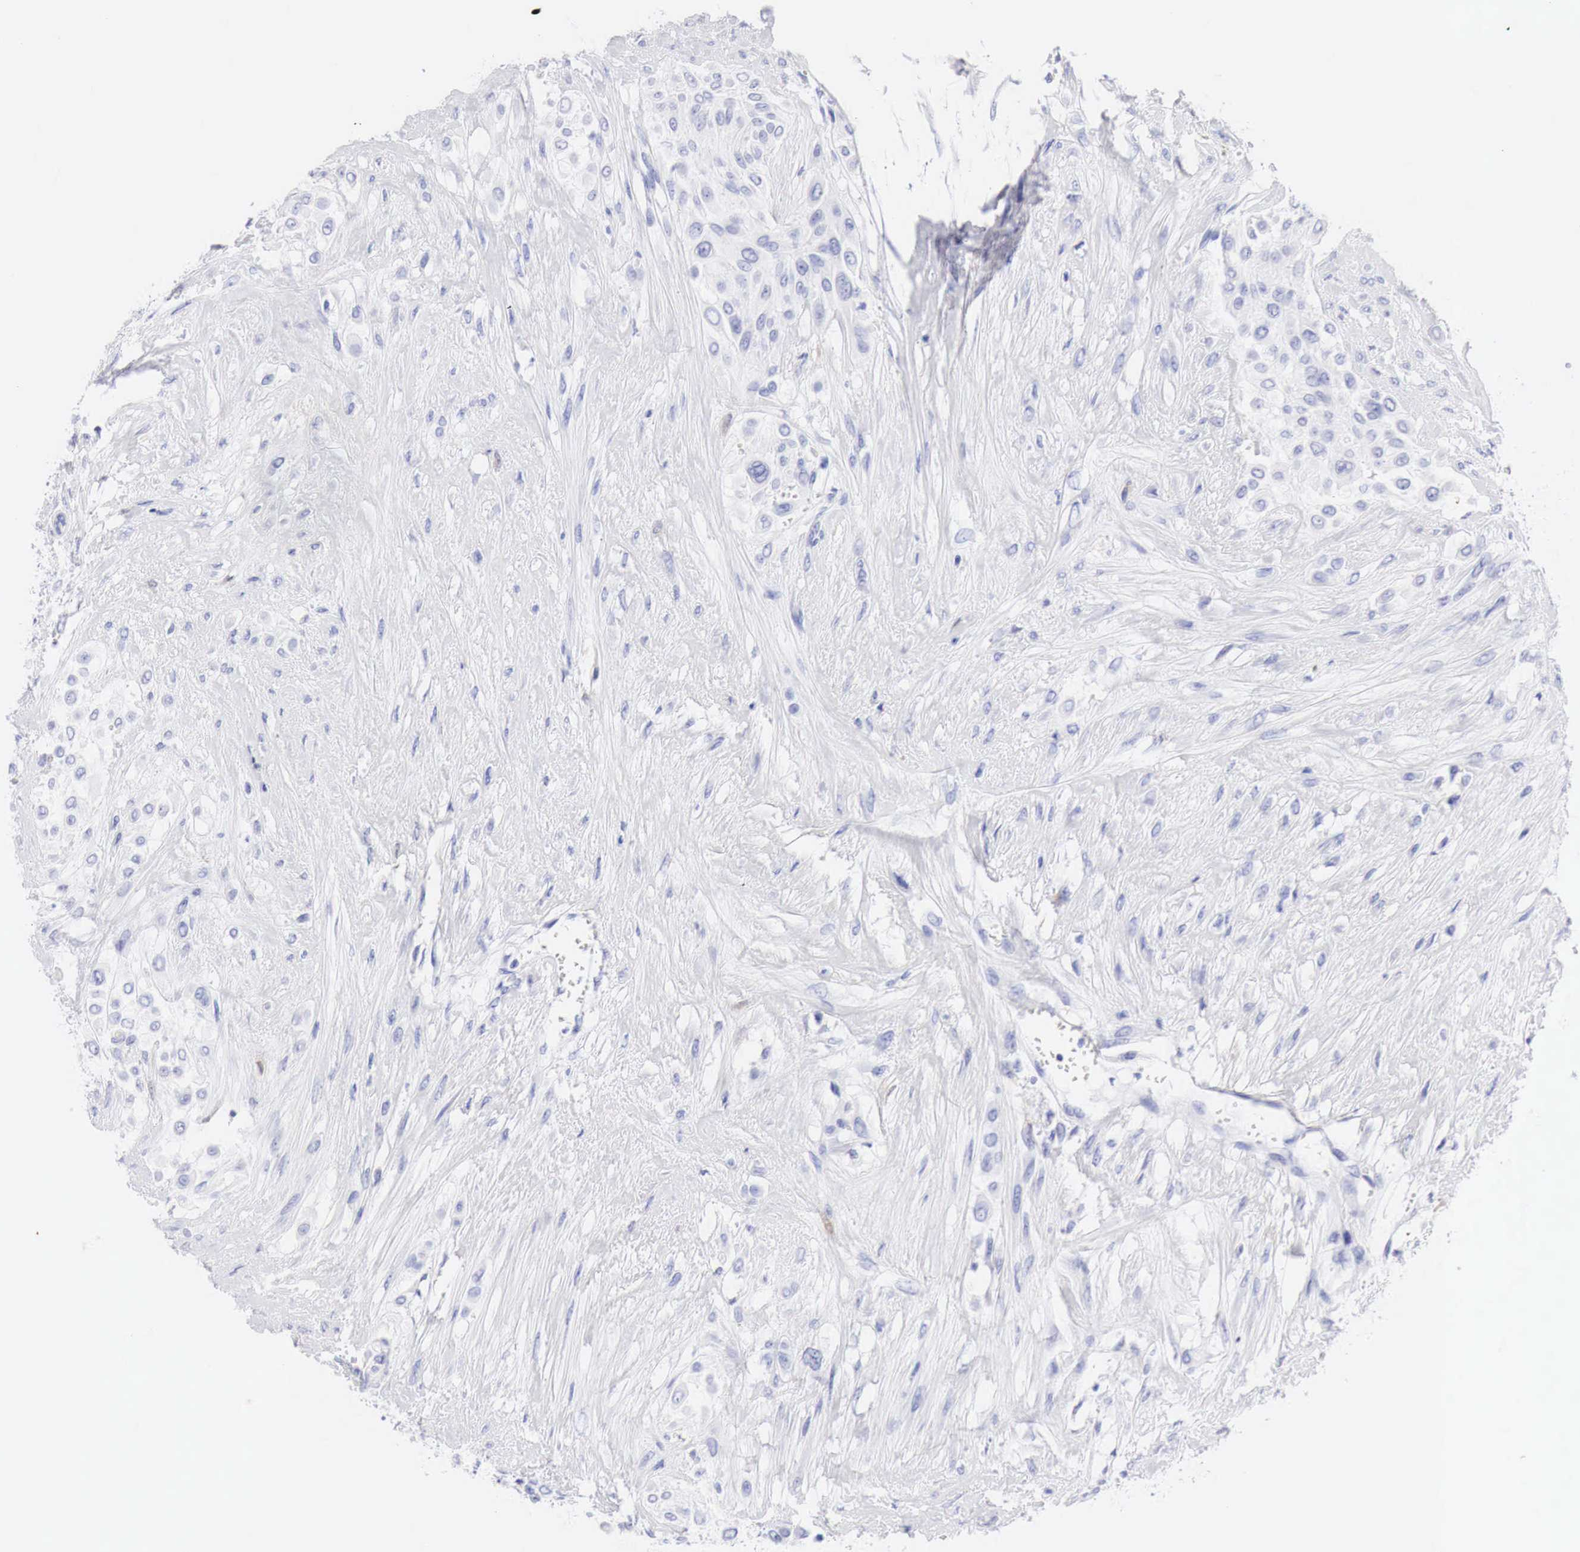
{"staining": {"intensity": "negative", "quantity": "none", "location": "none"}, "tissue": "urothelial cancer", "cell_type": "Tumor cells", "image_type": "cancer", "snomed": [{"axis": "morphology", "description": "Urothelial carcinoma, High grade"}, {"axis": "topography", "description": "Urinary bladder"}], "caption": "DAB immunohistochemical staining of human urothelial cancer exhibits no significant positivity in tumor cells.", "gene": "CDKN2A", "patient": {"sex": "male", "age": 57}}